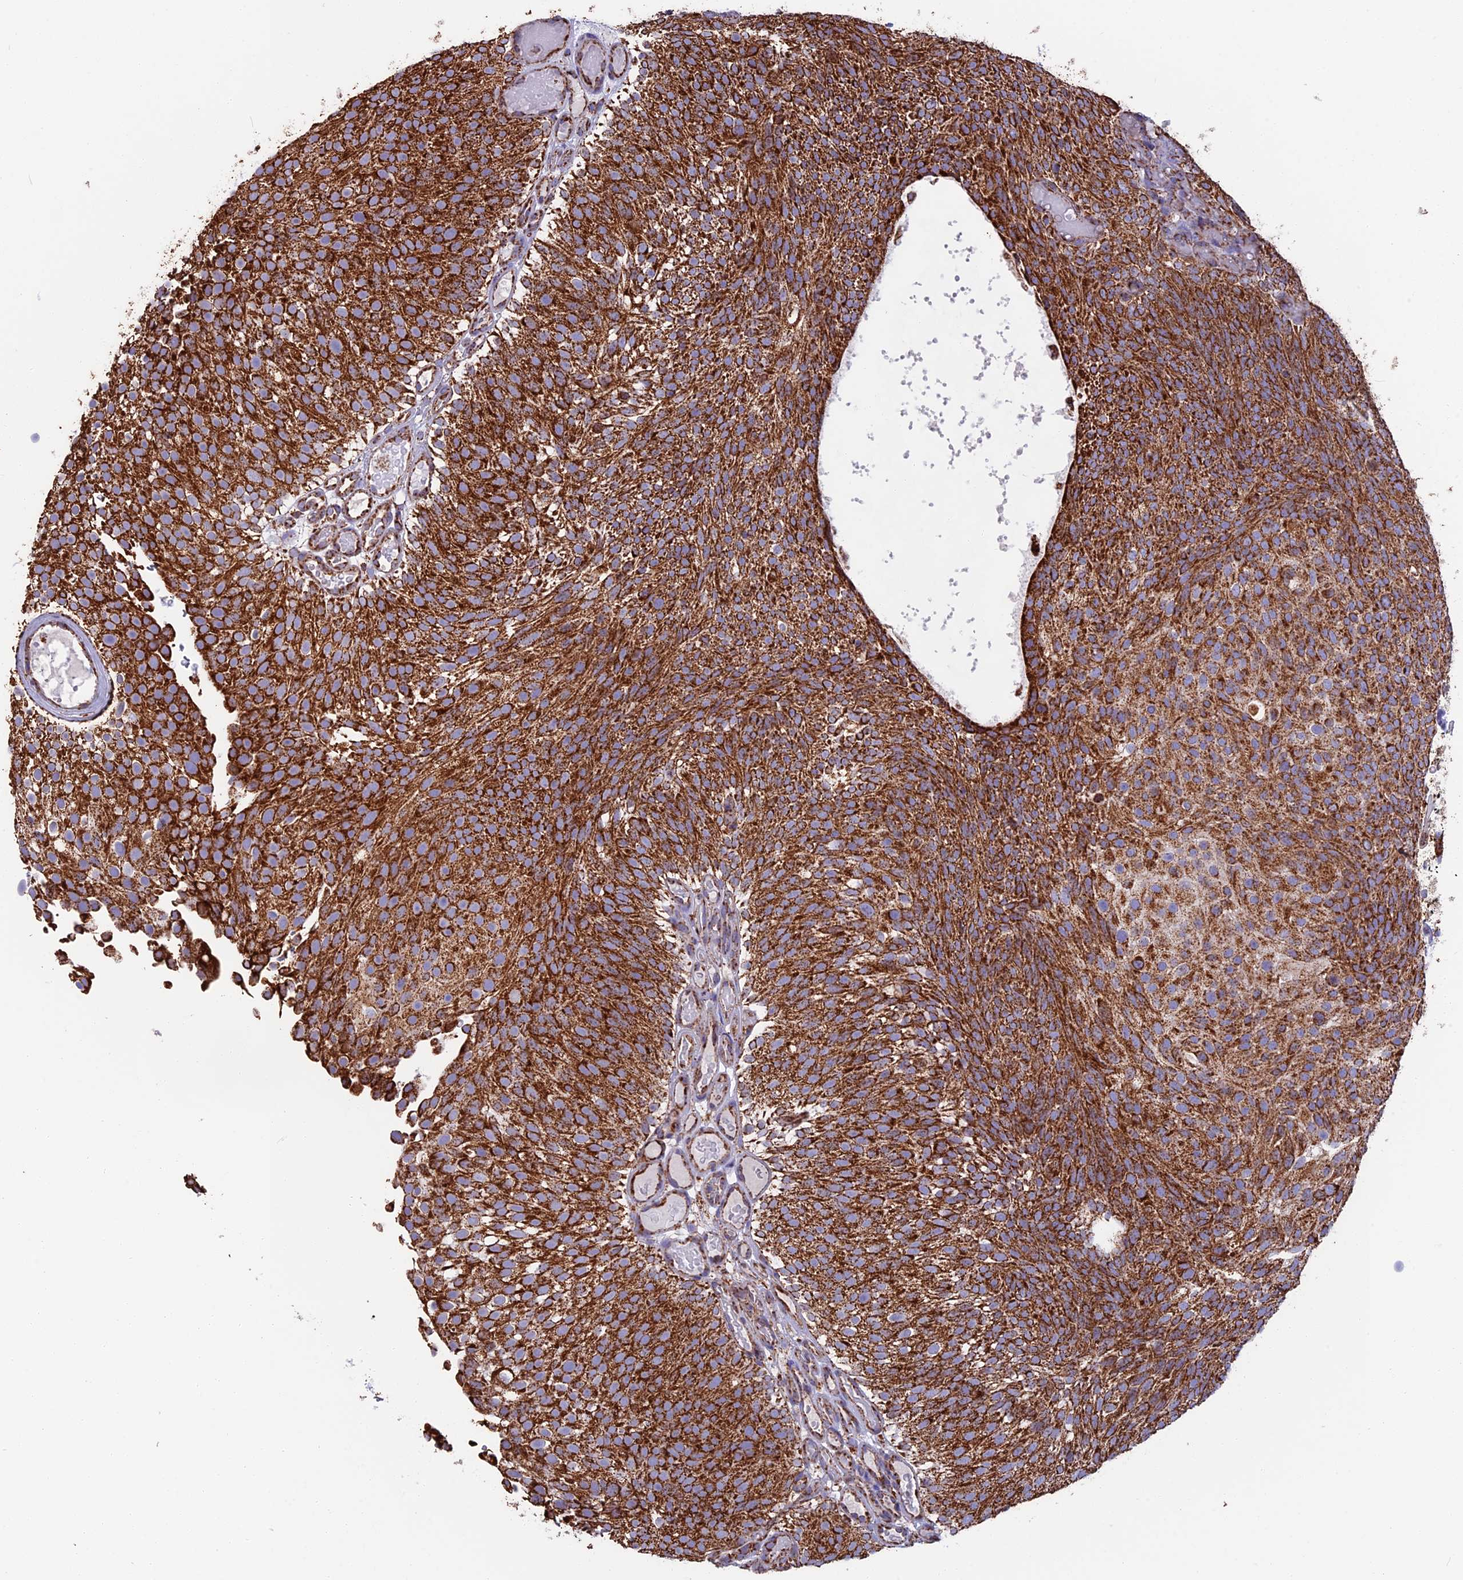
{"staining": {"intensity": "strong", "quantity": ">75%", "location": "cytoplasmic/membranous"}, "tissue": "urothelial cancer", "cell_type": "Tumor cells", "image_type": "cancer", "snomed": [{"axis": "morphology", "description": "Urothelial carcinoma, Low grade"}, {"axis": "topography", "description": "Urinary bladder"}], "caption": "Strong cytoplasmic/membranous protein positivity is seen in about >75% of tumor cells in low-grade urothelial carcinoma.", "gene": "CS", "patient": {"sex": "male", "age": 78}}